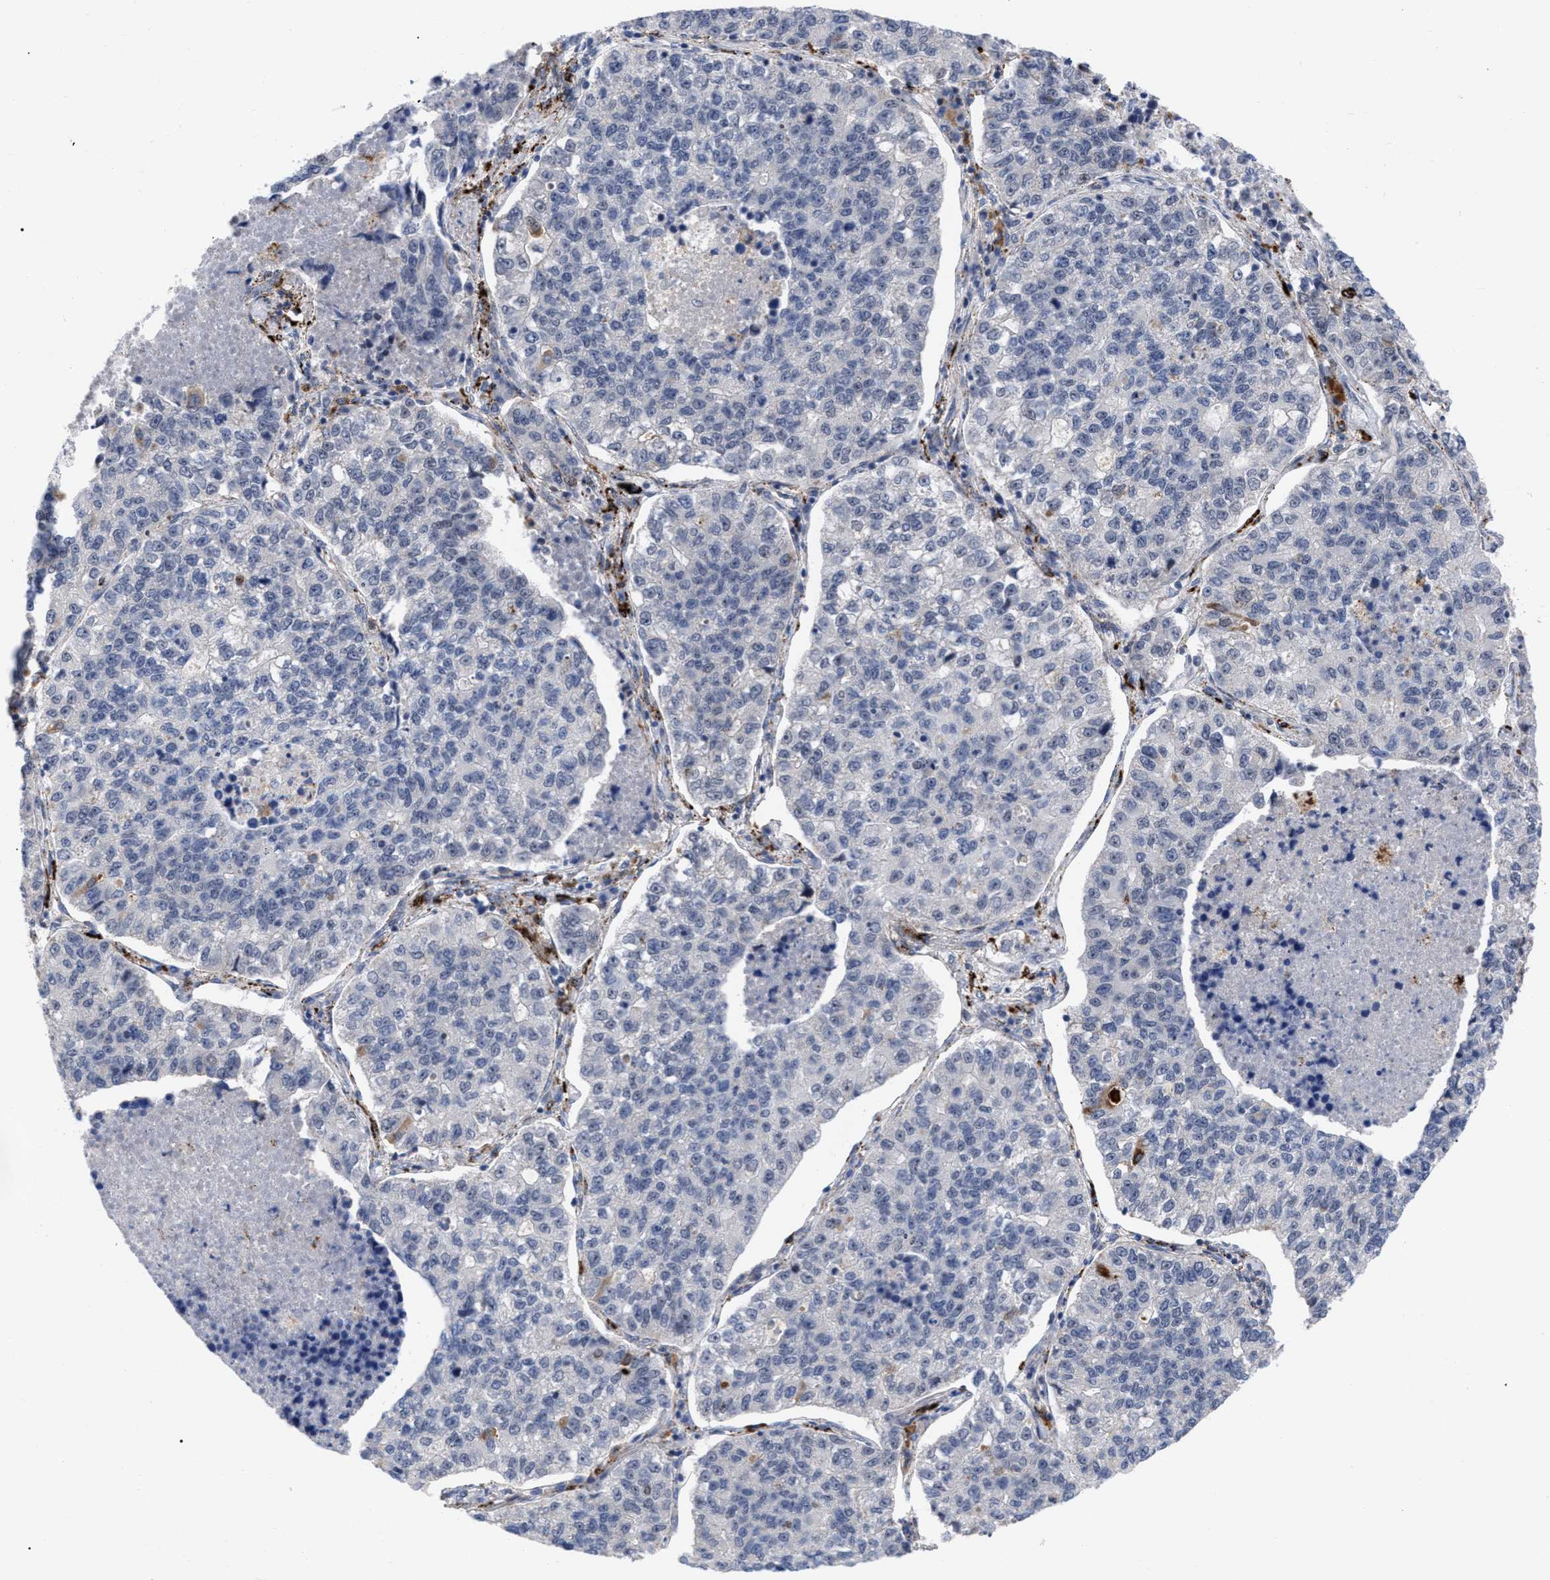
{"staining": {"intensity": "negative", "quantity": "none", "location": "none"}, "tissue": "lung cancer", "cell_type": "Tumor cells", "image_type": "cancer", "snomed": [{"axis": "morphology", "description": "Adenocarcinoma, NOS"}, {"axis": "topography", "description": "Lung"}], "caption": "Immunohistochemical staining of lung cancer exhibits no significant expression in tumor cells.", "gene": "UPF1", "patient": {"sex": "male", "age": 49}}